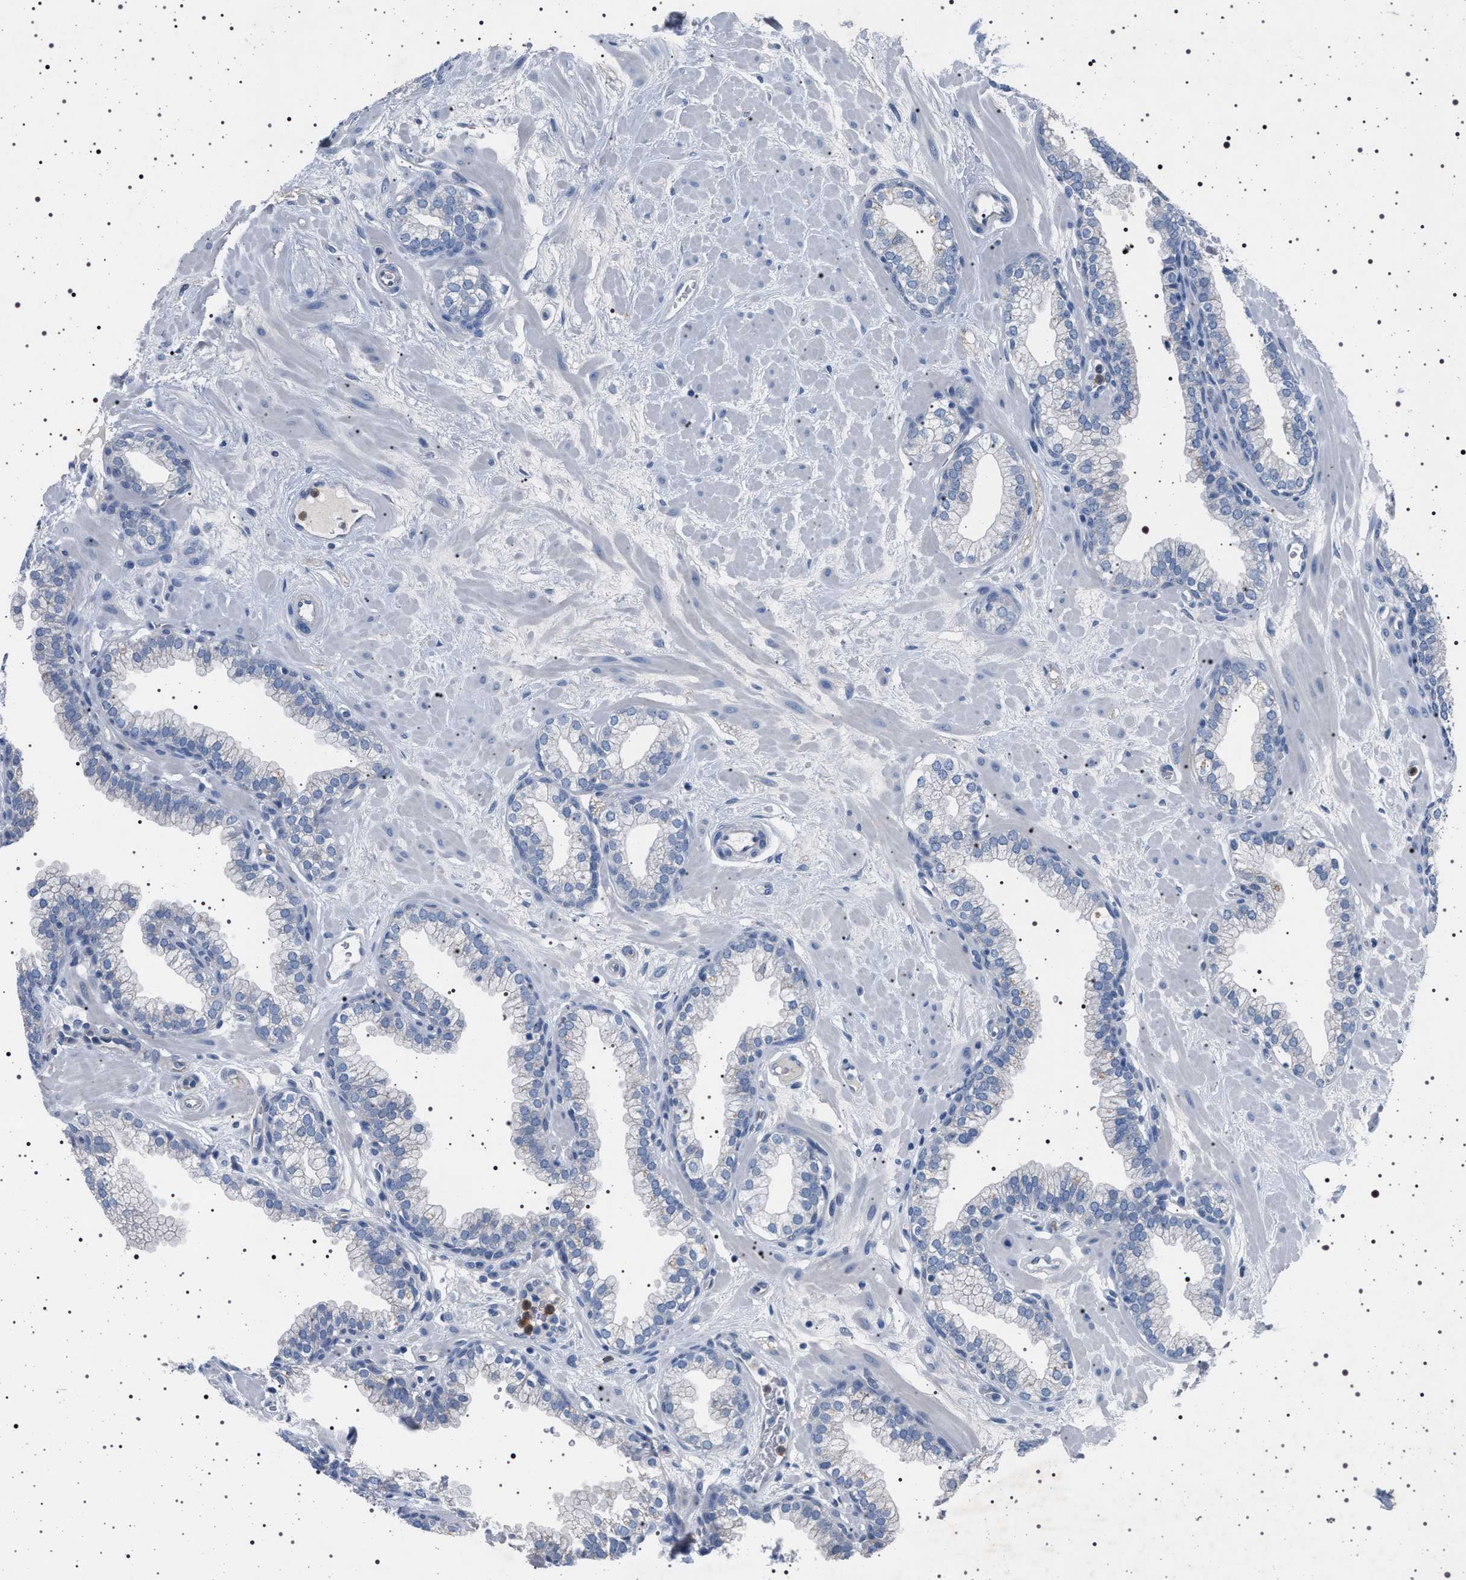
{"staining": {"intensity": "negative", "quantity": "none", "location": "none"}, "tissue": "prostate", "cell_type": "Glandular cells", "image_type": "normal", "snomed": [{"axis": "morphology", "description": "Normal tissue, NOS"}, {"axis": "morphology", "description": "Urothelial carcinoma, Low grade"}, {"axis": "topography", "description": "Urinary bladder"}, {"axis": "topography", "description": "Prostate"}], "caption": "This is an IHC photomicrograph of normal human prostate. There is no staining in glandular cells.", "gene": "NAT9", "patient": {"sex": "male", "age": 60}}